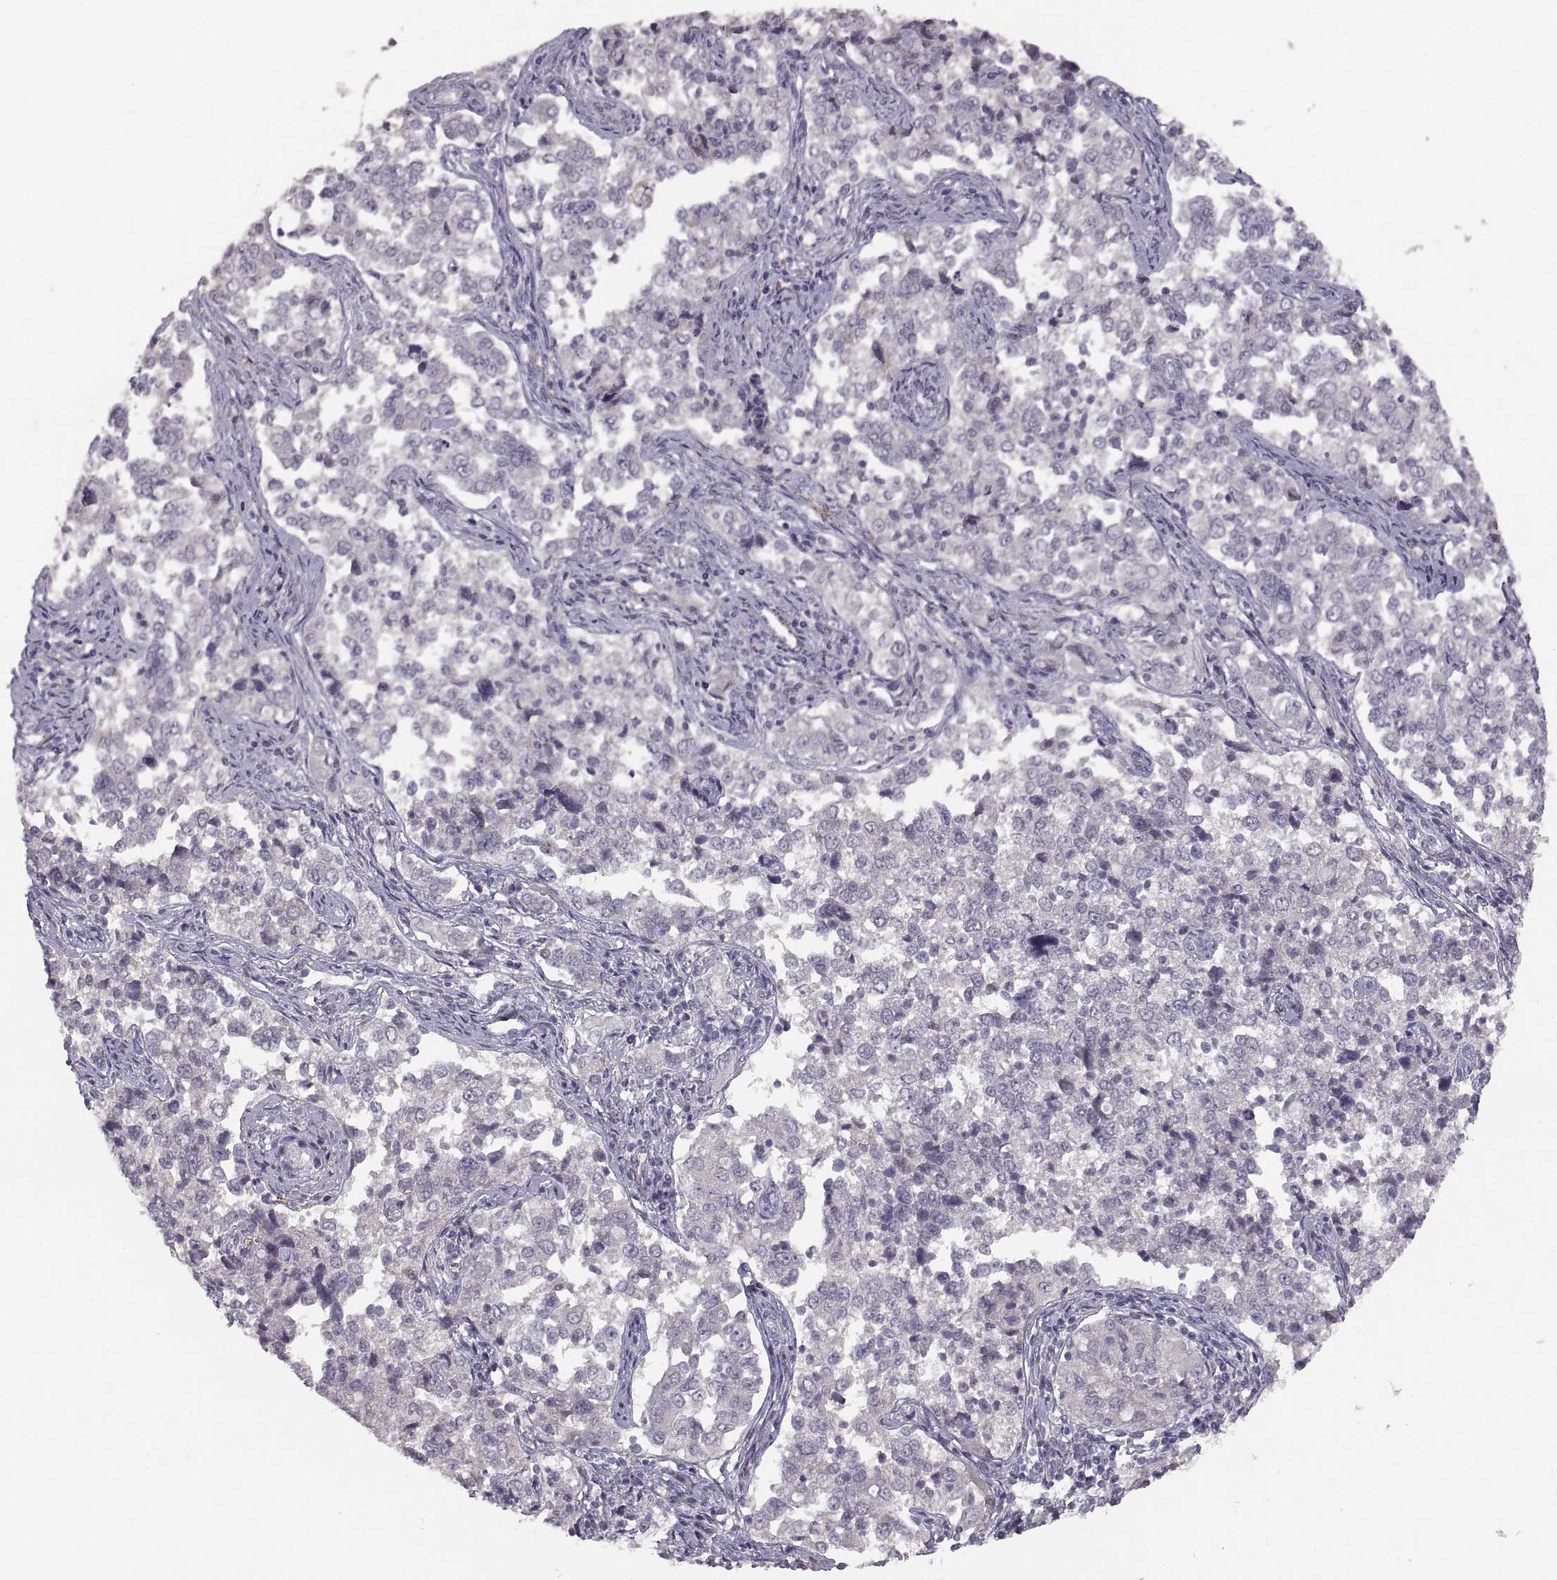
{"staining": {"intensity": "strong", "quantity": "<25%", "location": "cytoplasmic/membranous"}, "tissue": "endometrial cancer", "cell_type": "Tumor cells", "image_type": "cancer", "snomed": [{"axis": "morphology", "description": "Adenocarcinoma, NOS"}, {"axis": "topography", "description": "Endometrium"}], "caption": "Immunohistochemistry image of neoplastic tissue: human endometrial cancer stained using immunohistochemistry displays medium levels of strong protein expression localized specifically in the cytoplasmic/membranous of tumor cells, appearing as a cytoplasmic/membranous brown color.", "gene": "CDH2", "patient": {"sex": "female", "age": 43}}